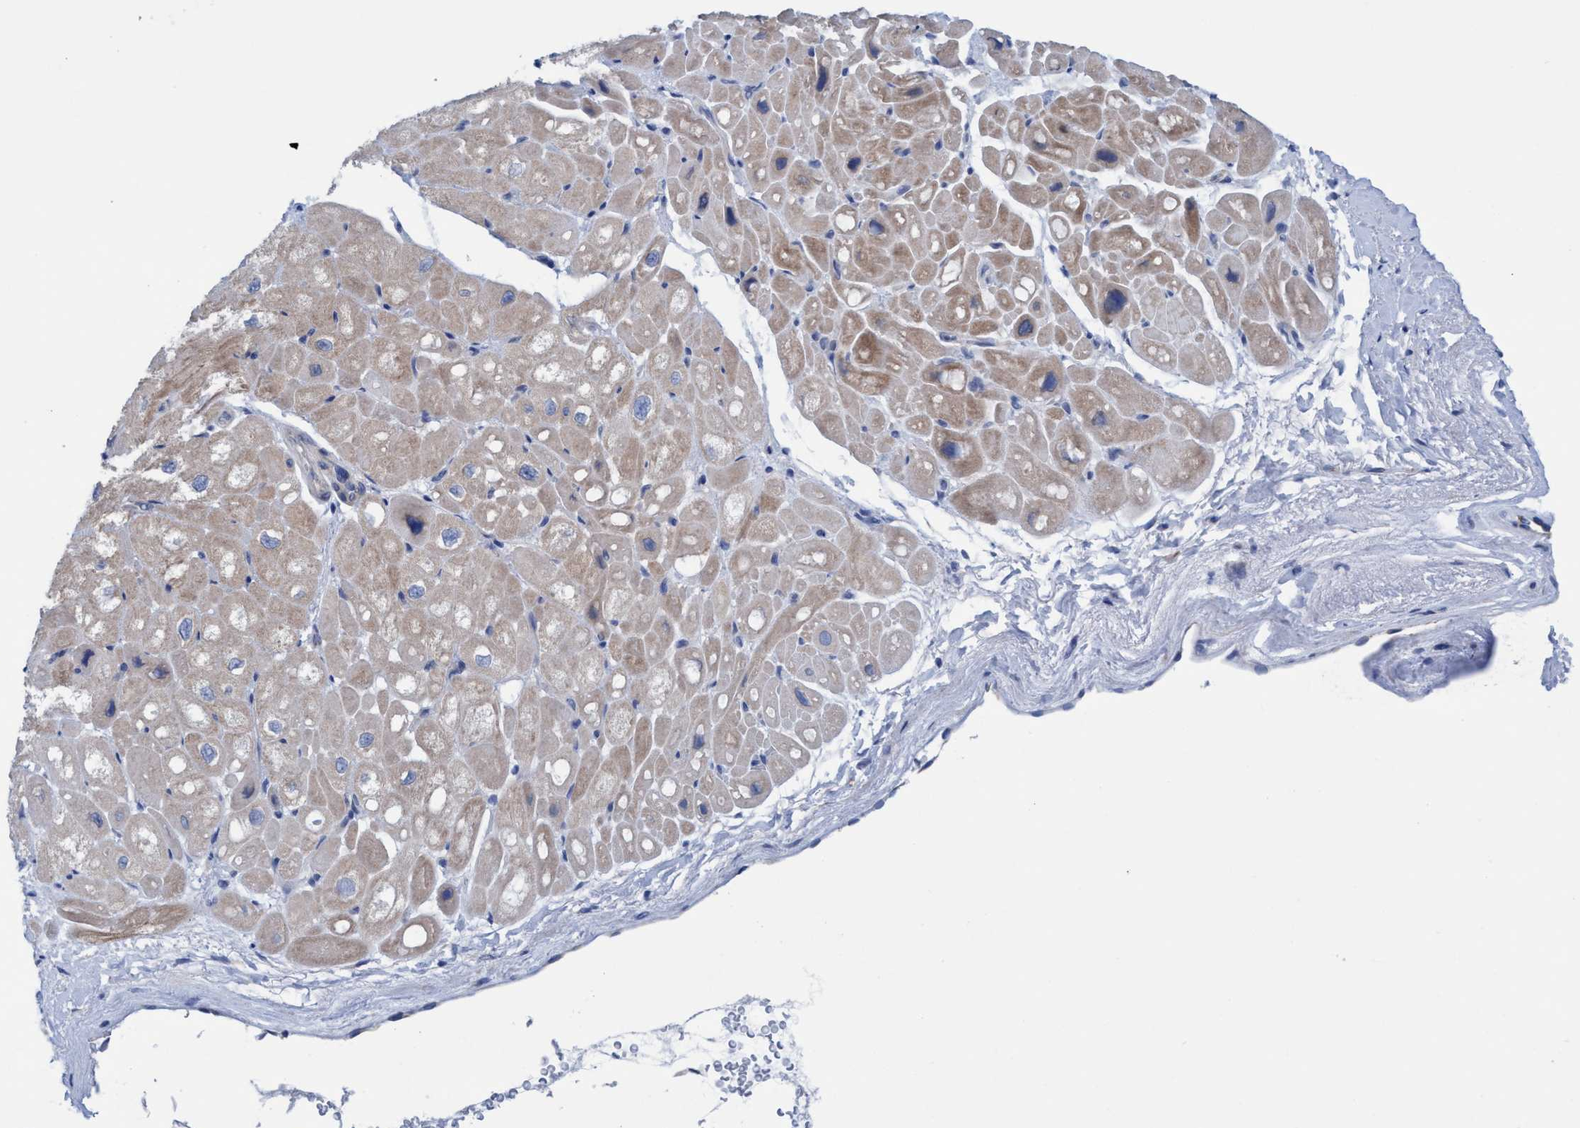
{"staining": {"intensity": "weak", "quantity": "25%-75%", "location": "cytoplasmic/membranous"}, "tissue": "heart muscle", "cell_type": "Cardiomyocytes", "image_type": "normal", "snomed": [{"axis": "morphology", "description": "Normal tissue, NOS"}, {"axis": "topography", "description": "Heart"}], "caption": "A high-resolution micrograph shows immunohistochemistry (IHC) staining of benign heart muscle, which displays weak cytoplasmic/membranous staining in about 25%-75% of cardiomyocytes.", "gene": "RSAD1", "patient": {"sex": "male", "age": 49}}